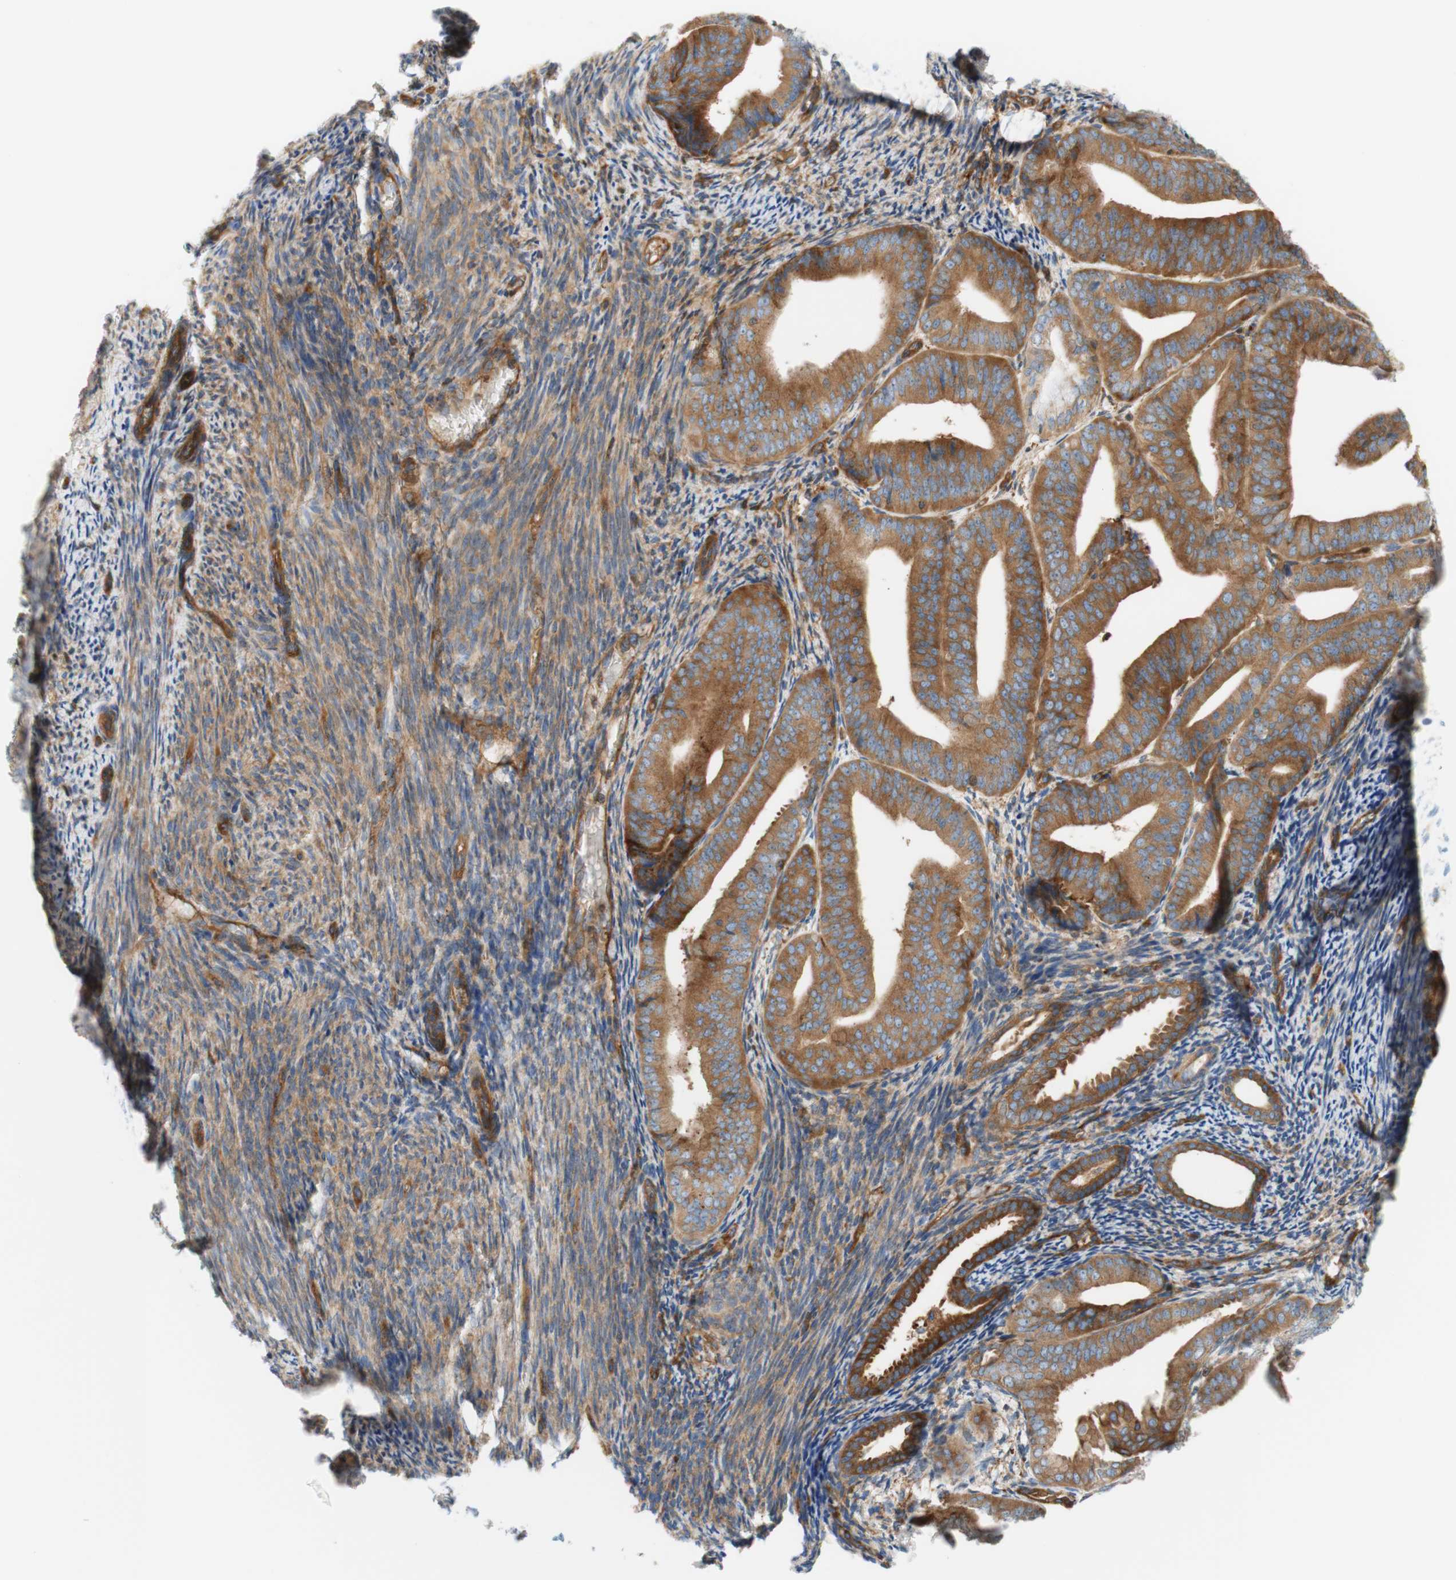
{"staining": {"intensity": "moderate", "quantity": "25%-75%", "location": "cytoplasmic/membranous"}, "tissue": "endometrial cancer", "cell_type": "Tumor cells", "image_type": "cancer", "snomed": [{"axis": "morphology", "description": "Adenocarcinoma, NOS"}, {"axis": "topography", "description": "Endometrium"}], "caption": "Moderate cytoplasmic/membranous positivity is identified in approximately 25%-75% of tumor cells in endometrial adenocarcinoma. (DAB IHC with brightfield microscopy, high magnification).", "gene": "STOM", "patient": {"sex": "female", "age": 63}}